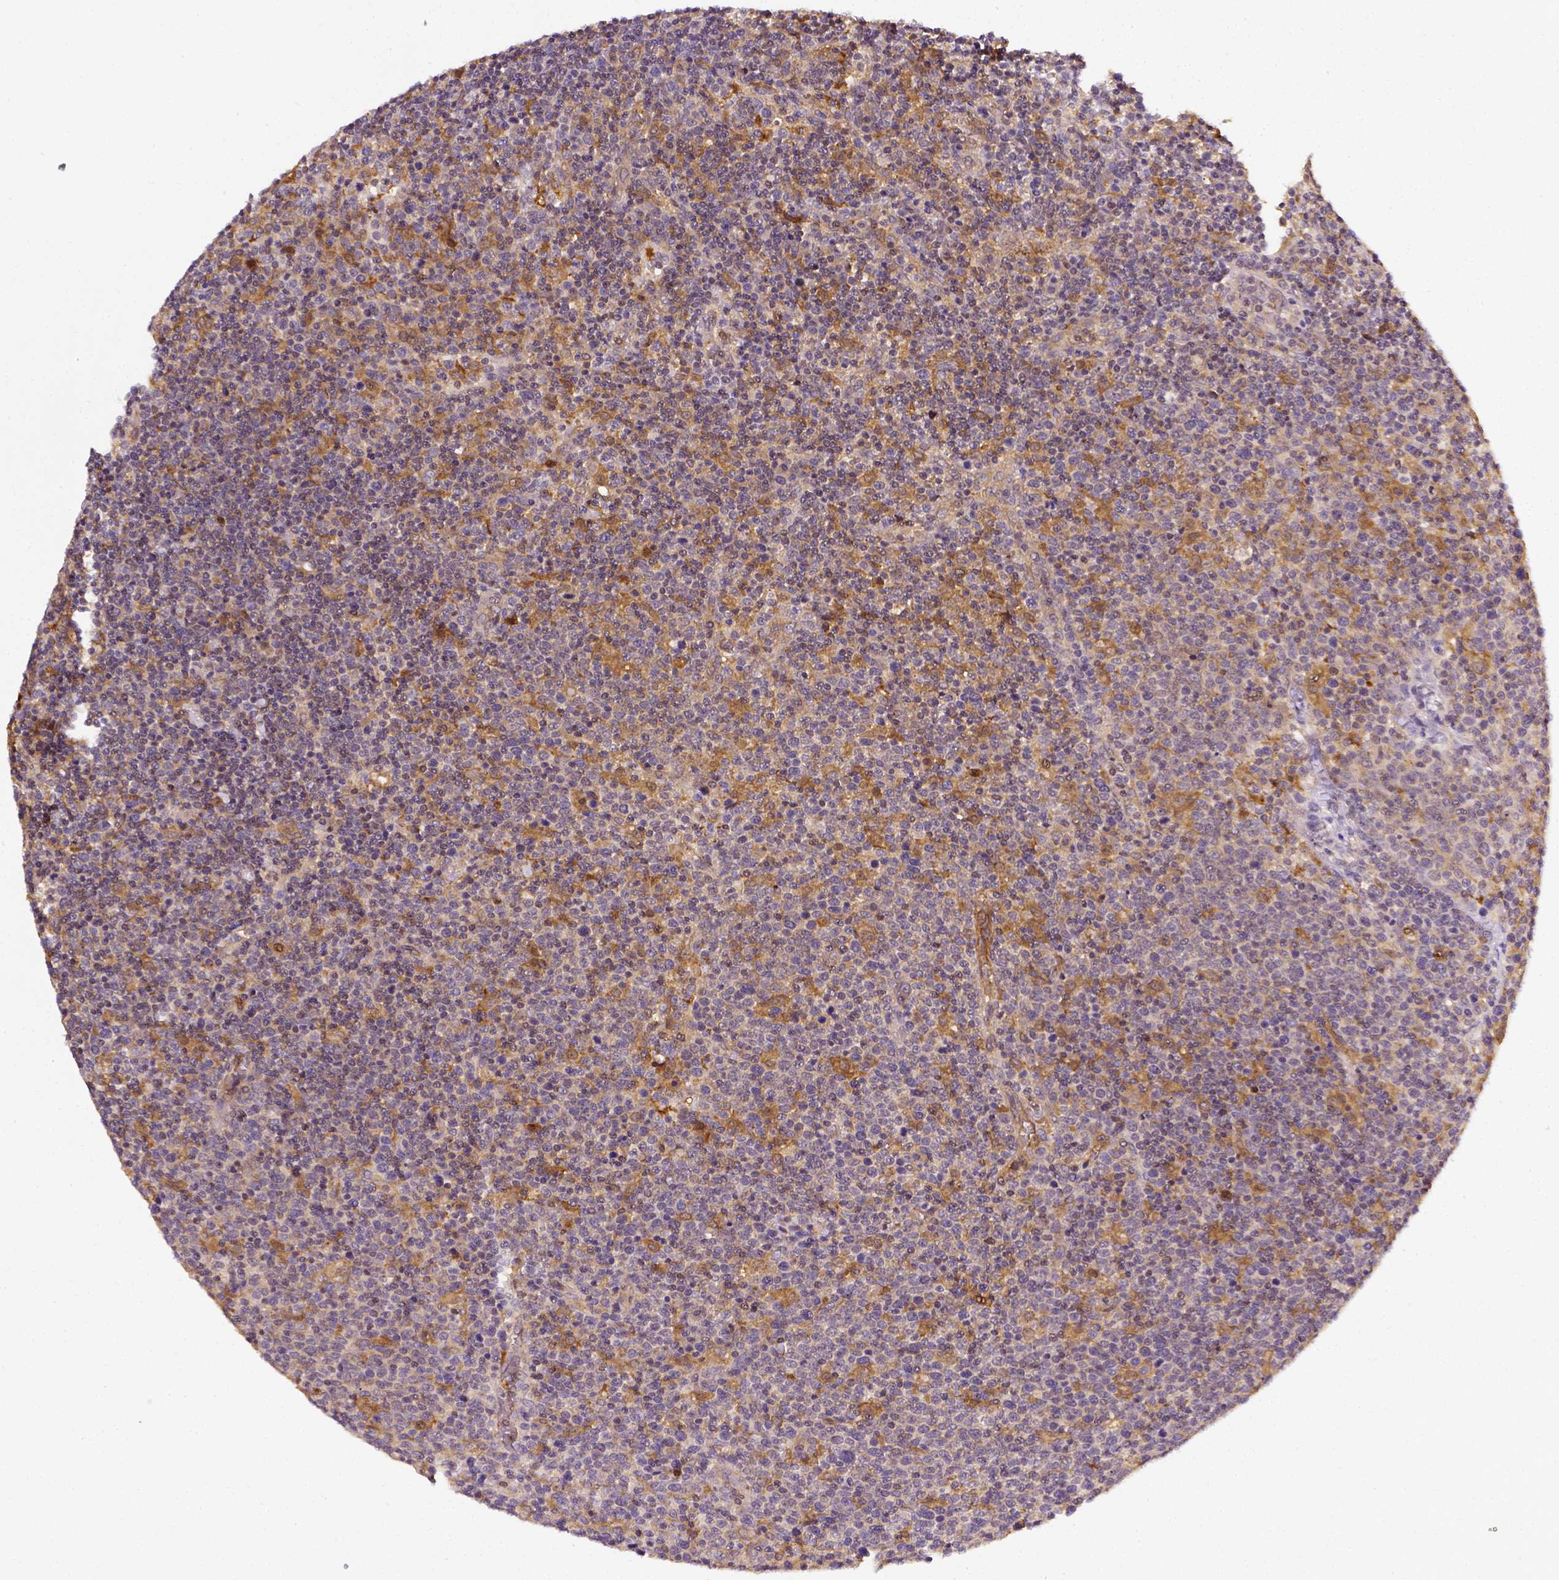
{"staining": {"intensity": "moderate", "quantity": ">75%", "location": "cytoplasmic/membranous"}, "tissue": "lymphoma", "cell_type": "Tumor cells", "image_type": "cancer", "snomed": [{"axis": "morphology", "description": "Malignant lymphoma, non-Hodgkin's type, High grade"}, {"axis": "topography", "description": "Lymph node"}], "caption": "Tumor cells demonstrate medium levels of moderate cytoplasmic/membranous expression in about >75% of cells in lymphoma.", "gene": "MATK", "patient": {"sex": "male", "age": 61}}